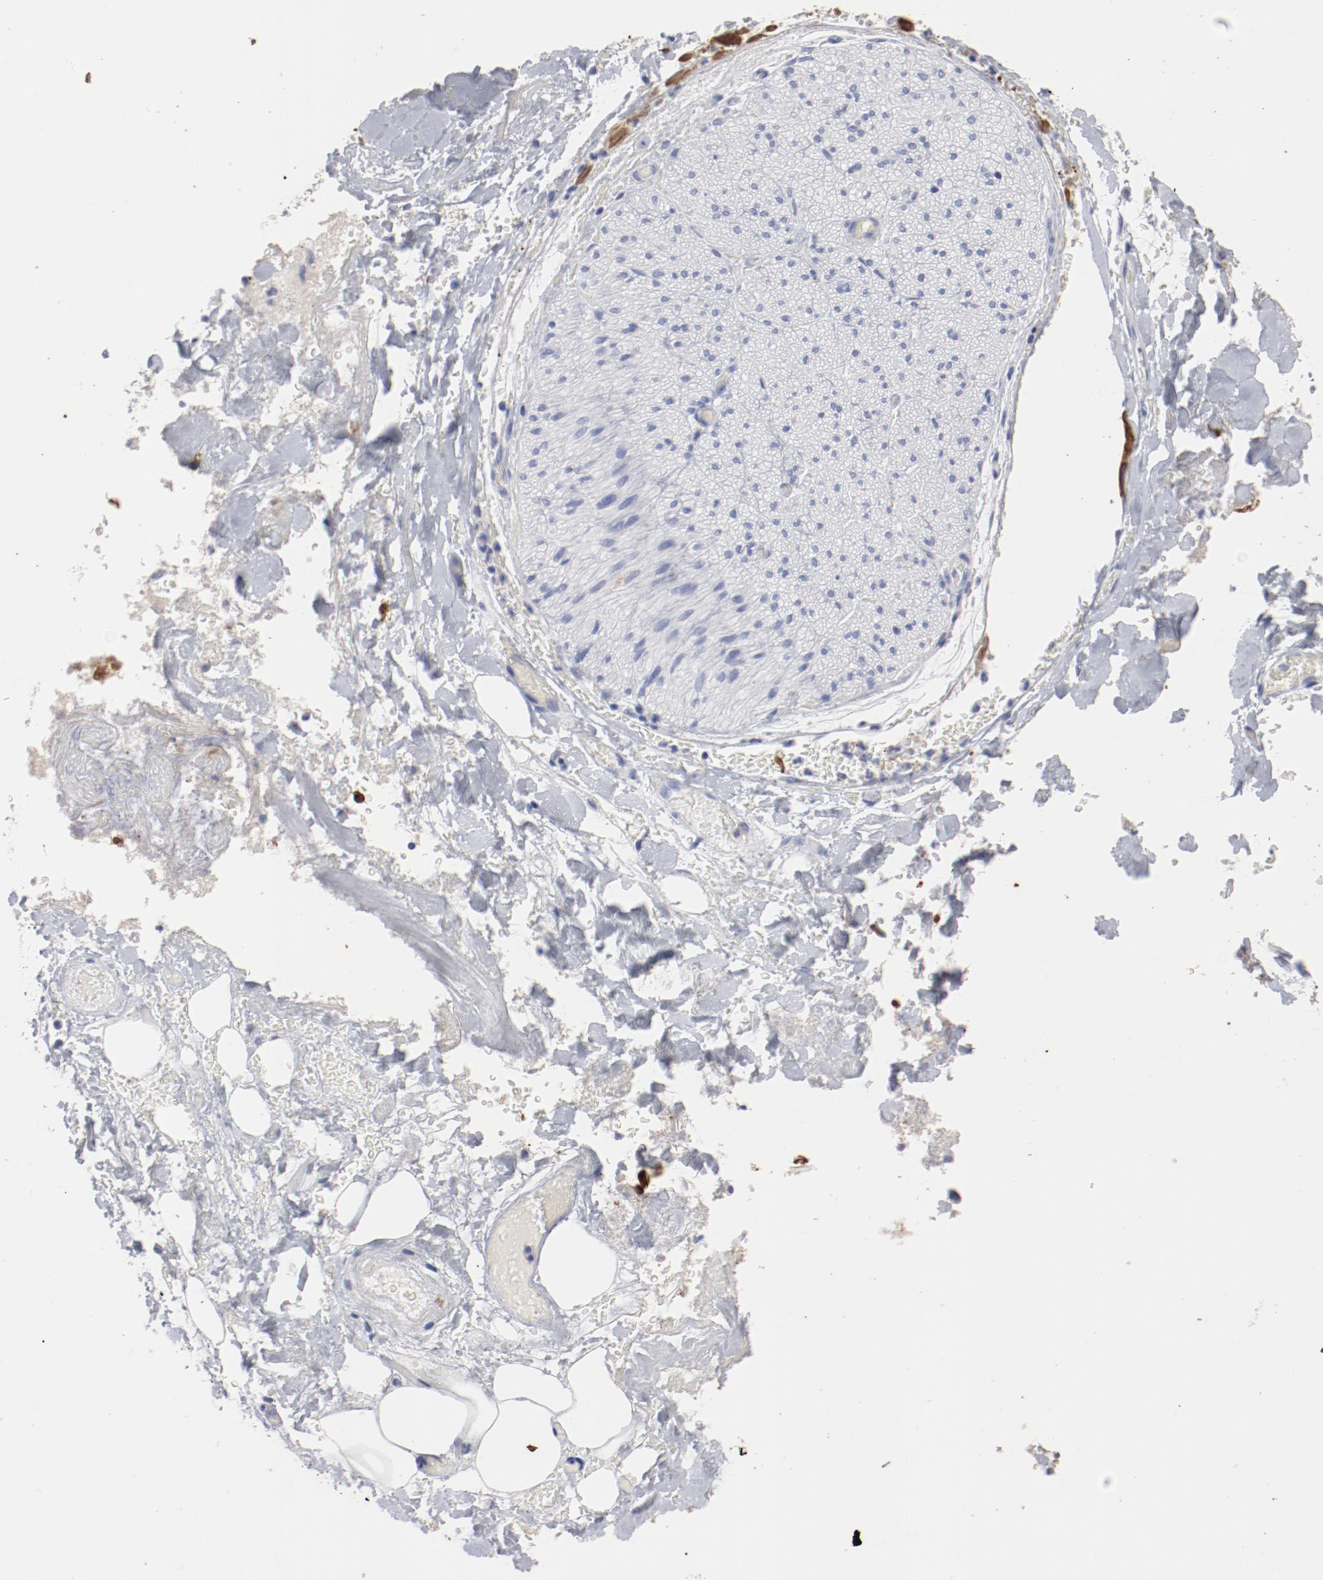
{"staining": {"intensity": "negative", "quantity": "none", "location": "none"}, "tissue": "adipose tissue", "cell_type": "Adipocytes", "image_type": "normal", "snomed": [{"axis": "morphology", "description": "Normal tissue, NOS"}, {"axis": "morphology", "description": "Cholangiocarcinoma"}, {"axis": "topography", "description": "Liver"}, {"axis": "topography", "description": "Peripheral nerve tissue"}], "caption": "IHC histopathology image of normal adipose tissue: human adipose tissue stained with DAB shows no significant protein expression in adipocytes. Nuclei are stained in blue.", "gene": "TSPAN6", "patient": {"sex": "male", "age": 50}}